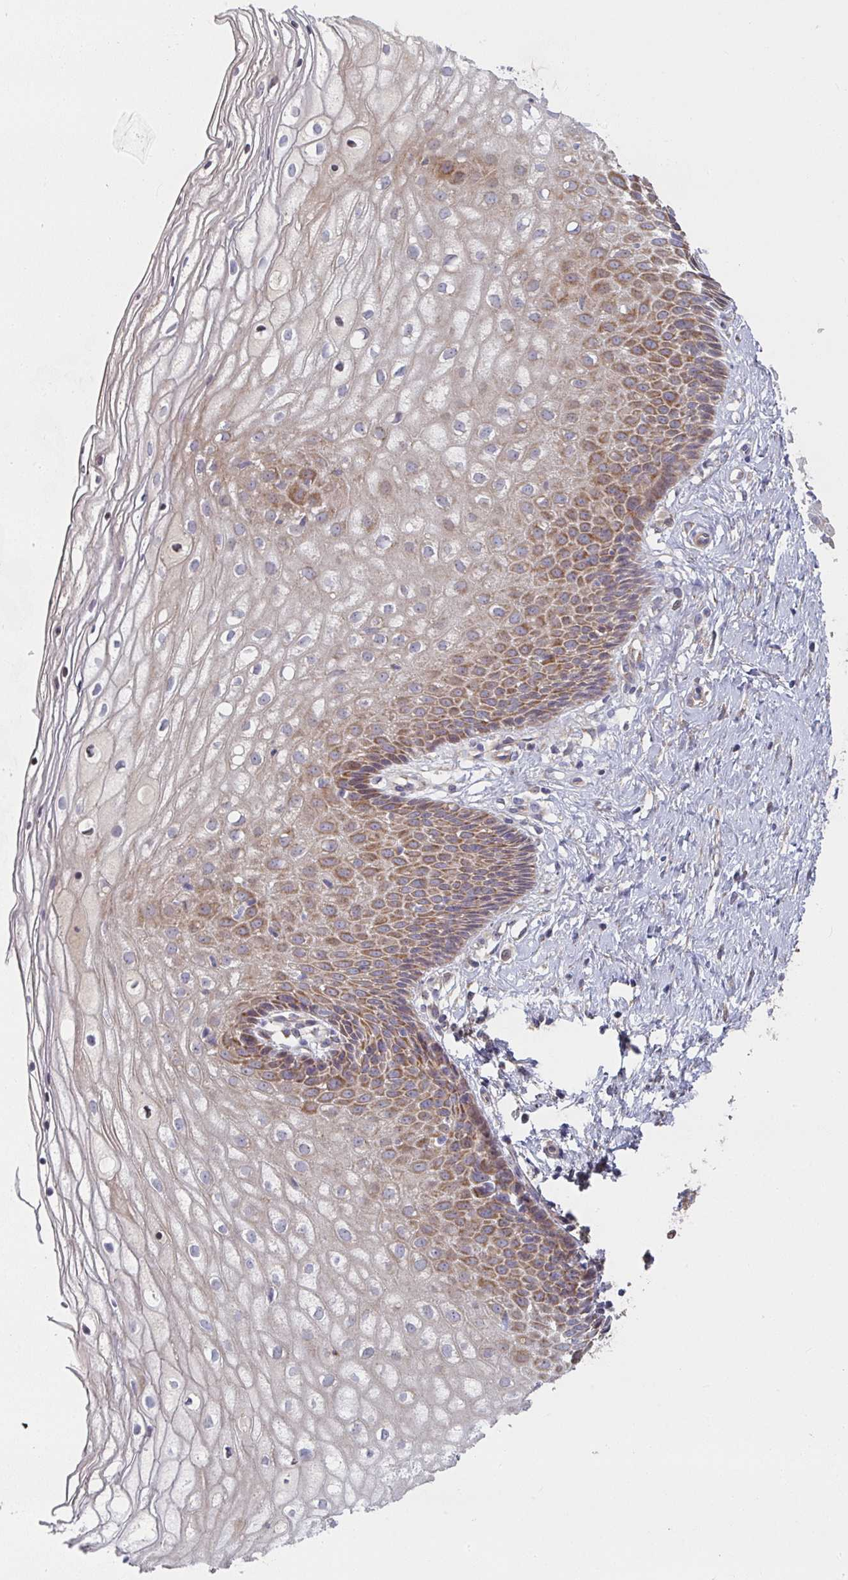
{"staining": {"intensity": "moderate", "quantity": "<25%", "location": "cytoplasmic/membranous"}, "tissue": "cervix", "cell_type": "Glandular cells", "image_type": "normal", "snomed": [{"axis": "morphology", "description": "Normal tissue, NOS"}, {"axis": "topography", "description": "Cervix"}], "caption": "Brown immunohistochemical staining in benign cervix reveals moderate cytoplasmic/membranous positivity in about <25% of glandular cells. (Brightfield microscopy of DAB IHC at high magnification).", "gene": "RHEBL1", "patient": {"sex": "female", "age": 36}}